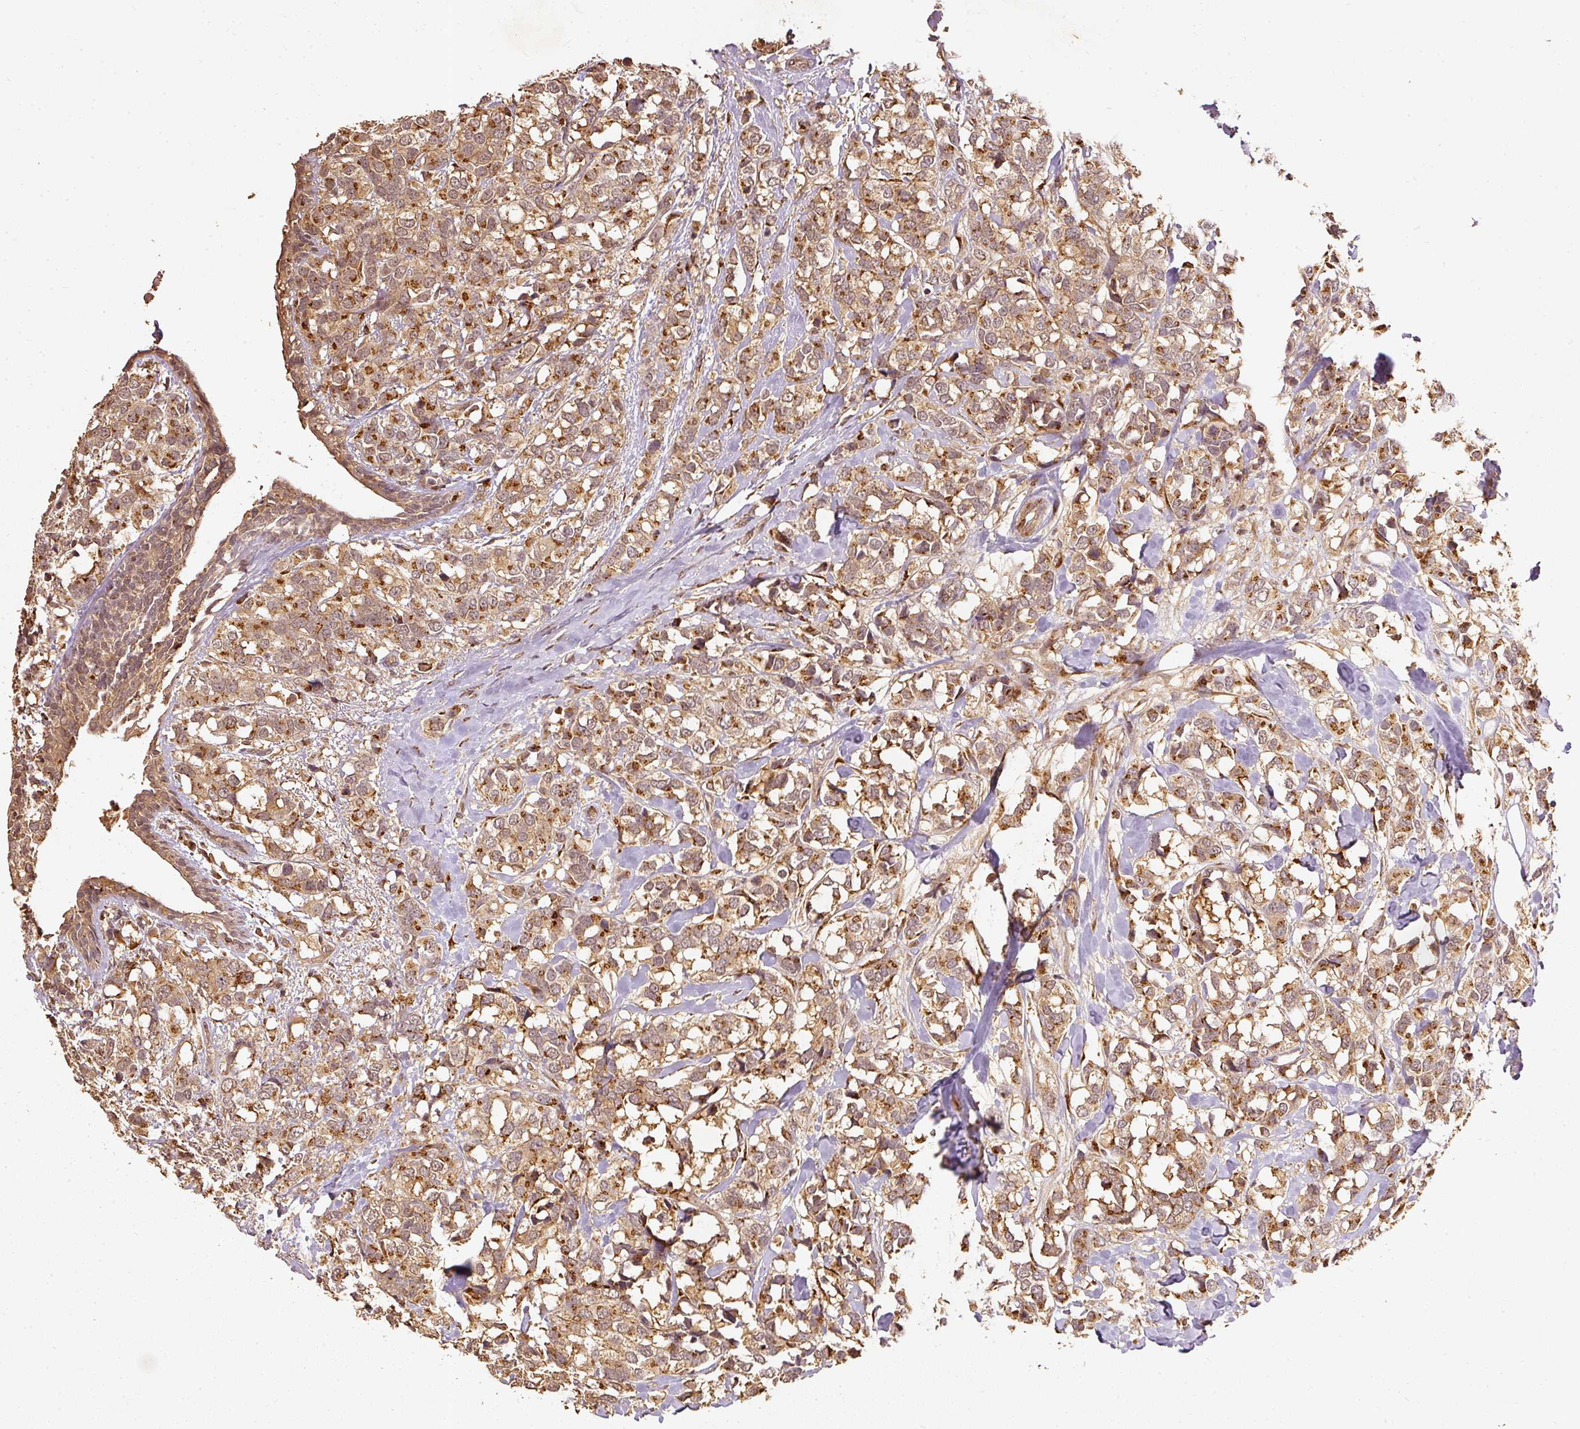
{"staining": {"intensity": "strong", "quantity": ">75%", "location": "cytoplasmic/membranous"}, "tissue": "breast cancer", "cell_type": "Tumor cells", "image_type": "cancer", "snomed": [{"axis": "morphology", "description": "Lobular carcinoma"}, {"axis": "topography", "description": "Breast"}], "caption": "Breast cancer (lobular carcinoma) stained for a protein reveals strong cytoplasmic/membranous positivity in tumor cells. Nuclei are stained in blue.", "gene": "FUT8", "patient": {"sex": "female", "age": 59}}